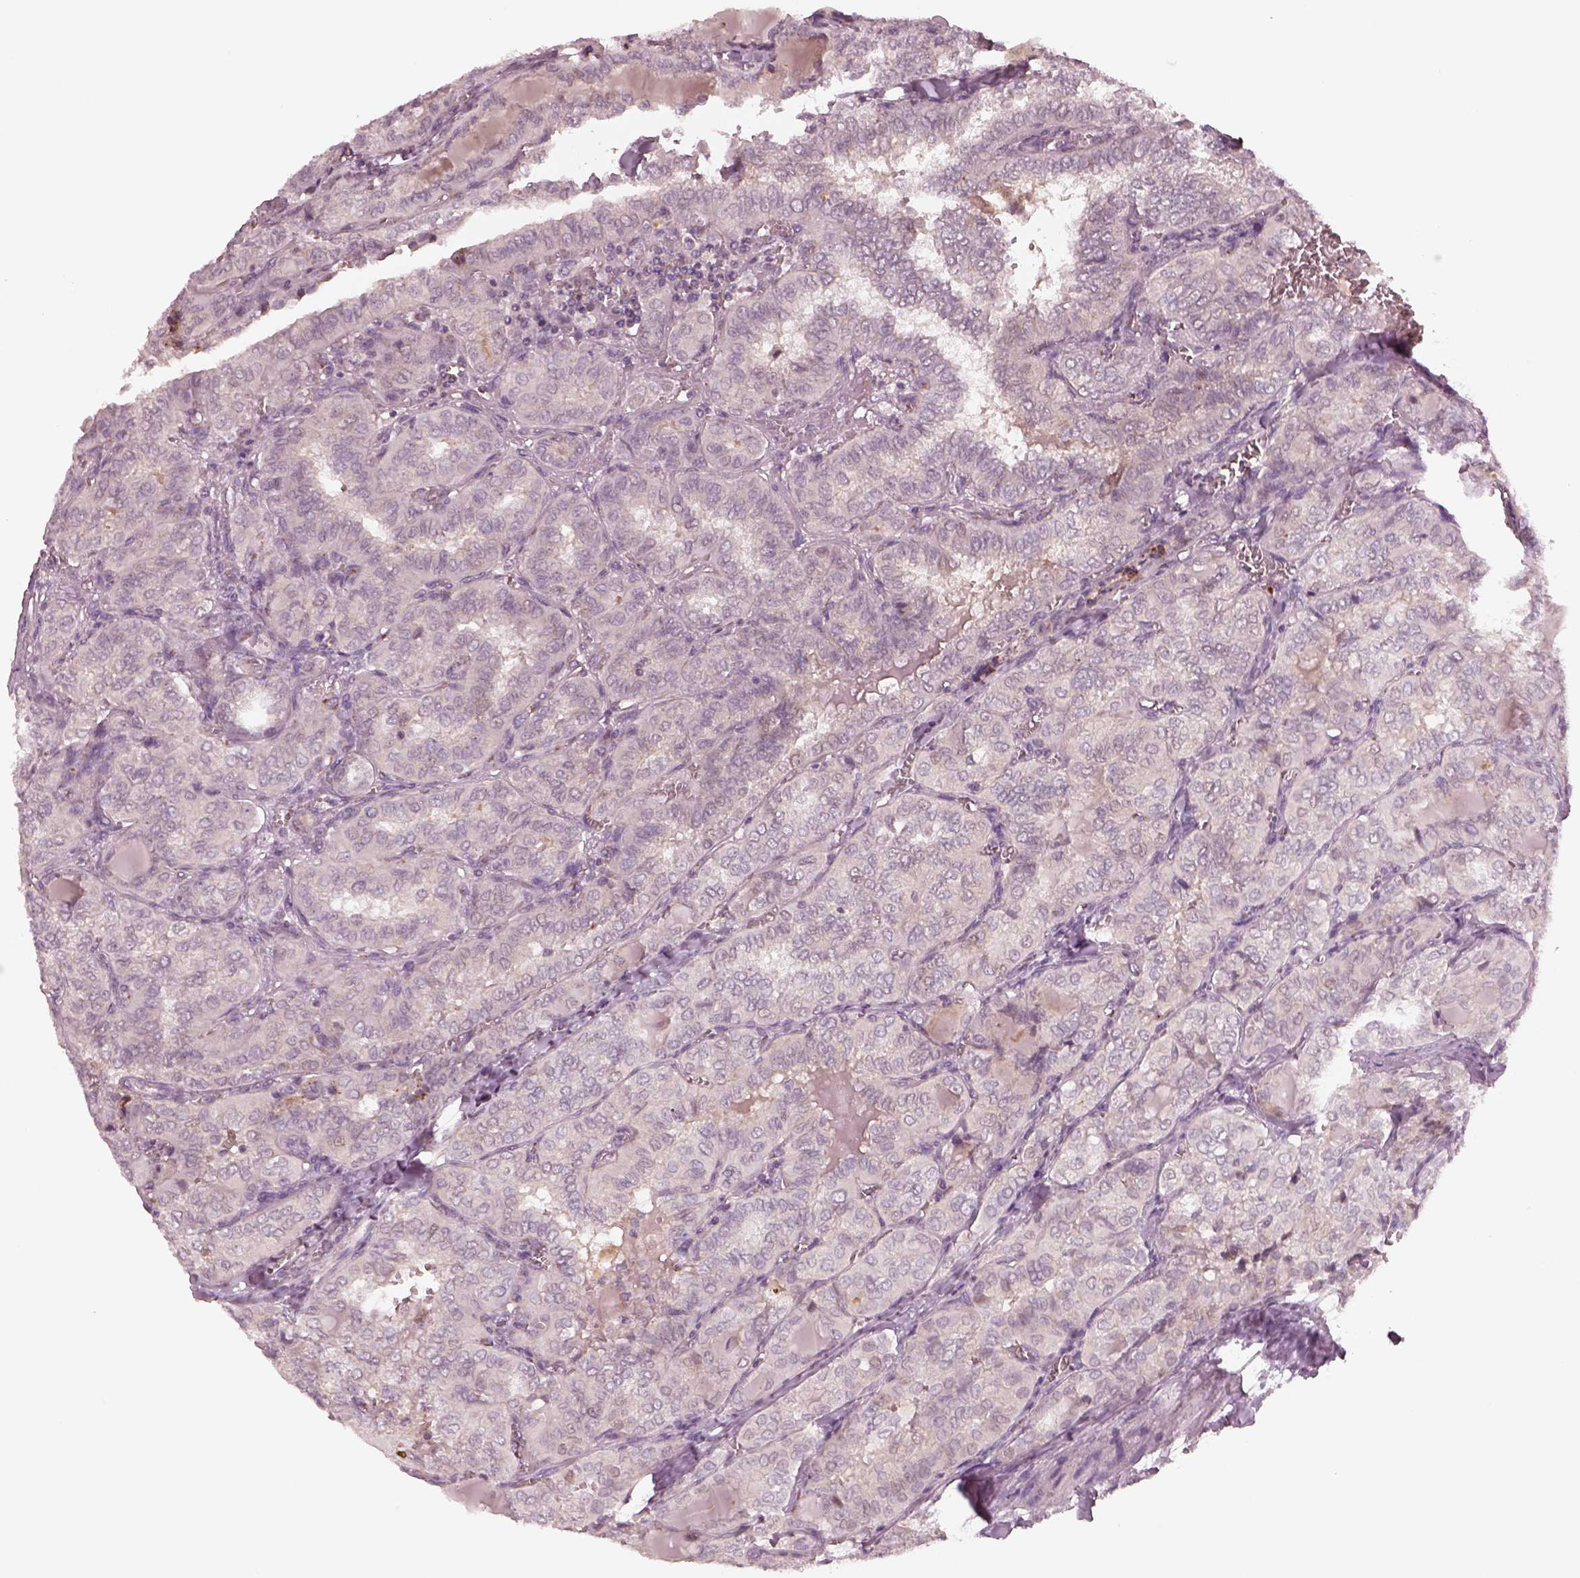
{"staining": {"intensity": "negative", "quantity": "none", "location": "none"}, "tissue": "thyroid cancer", "cell_type": "Tumor cells", "image_type": "cancer", "snomed": [{"axis": "morphology", "description": "Papillary adenocarcinoma, NOS"}, {"axis": "topography", "description": "Thyroid gland"}], "caption": "There is no significant positivity in tumor cells of thyroid cancer (papillary adenocarcinoma).", "gene": "SDCBP2", "patient": {"sex": "female", "age": 41}}